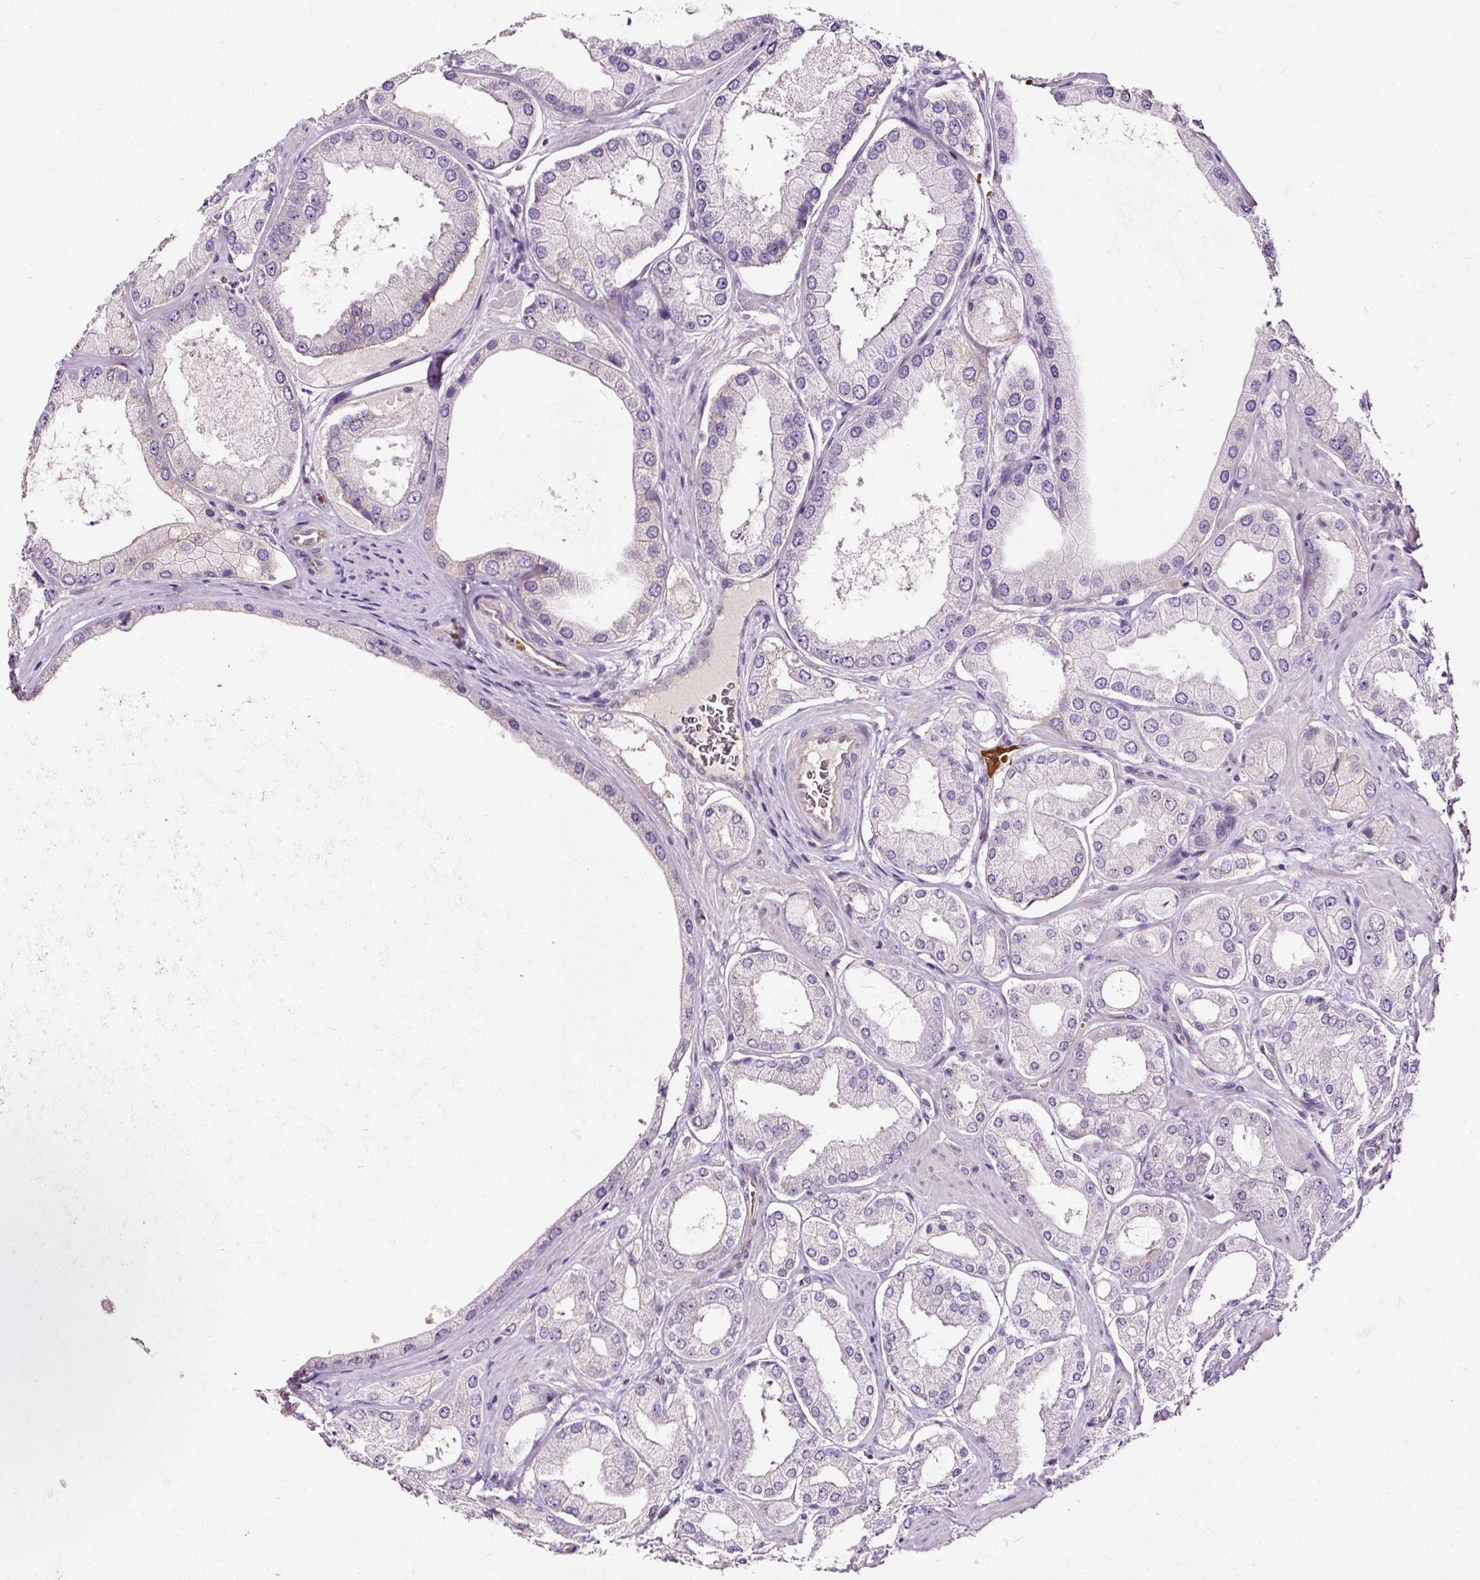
{"staining": {"intensity": "negative", "quantity": "none", "location": "none"}, "tissue": "prostate cancer", "cell_type": "Tumor cells", "image_type": "cancer", "snomed": [{"axis": "morphology", "description": "Adenocarcinoma, Low grade"}, {"axis": "topography", "description": "Prostate"}], "caption": "Human prostate cancer (adenocarcinoma (low-grade)) stained for a protein using IHC exhibits no positivity in tumor cells.", "gene": "USHBP1", "patient": {"sex": "male", "age": 42}}